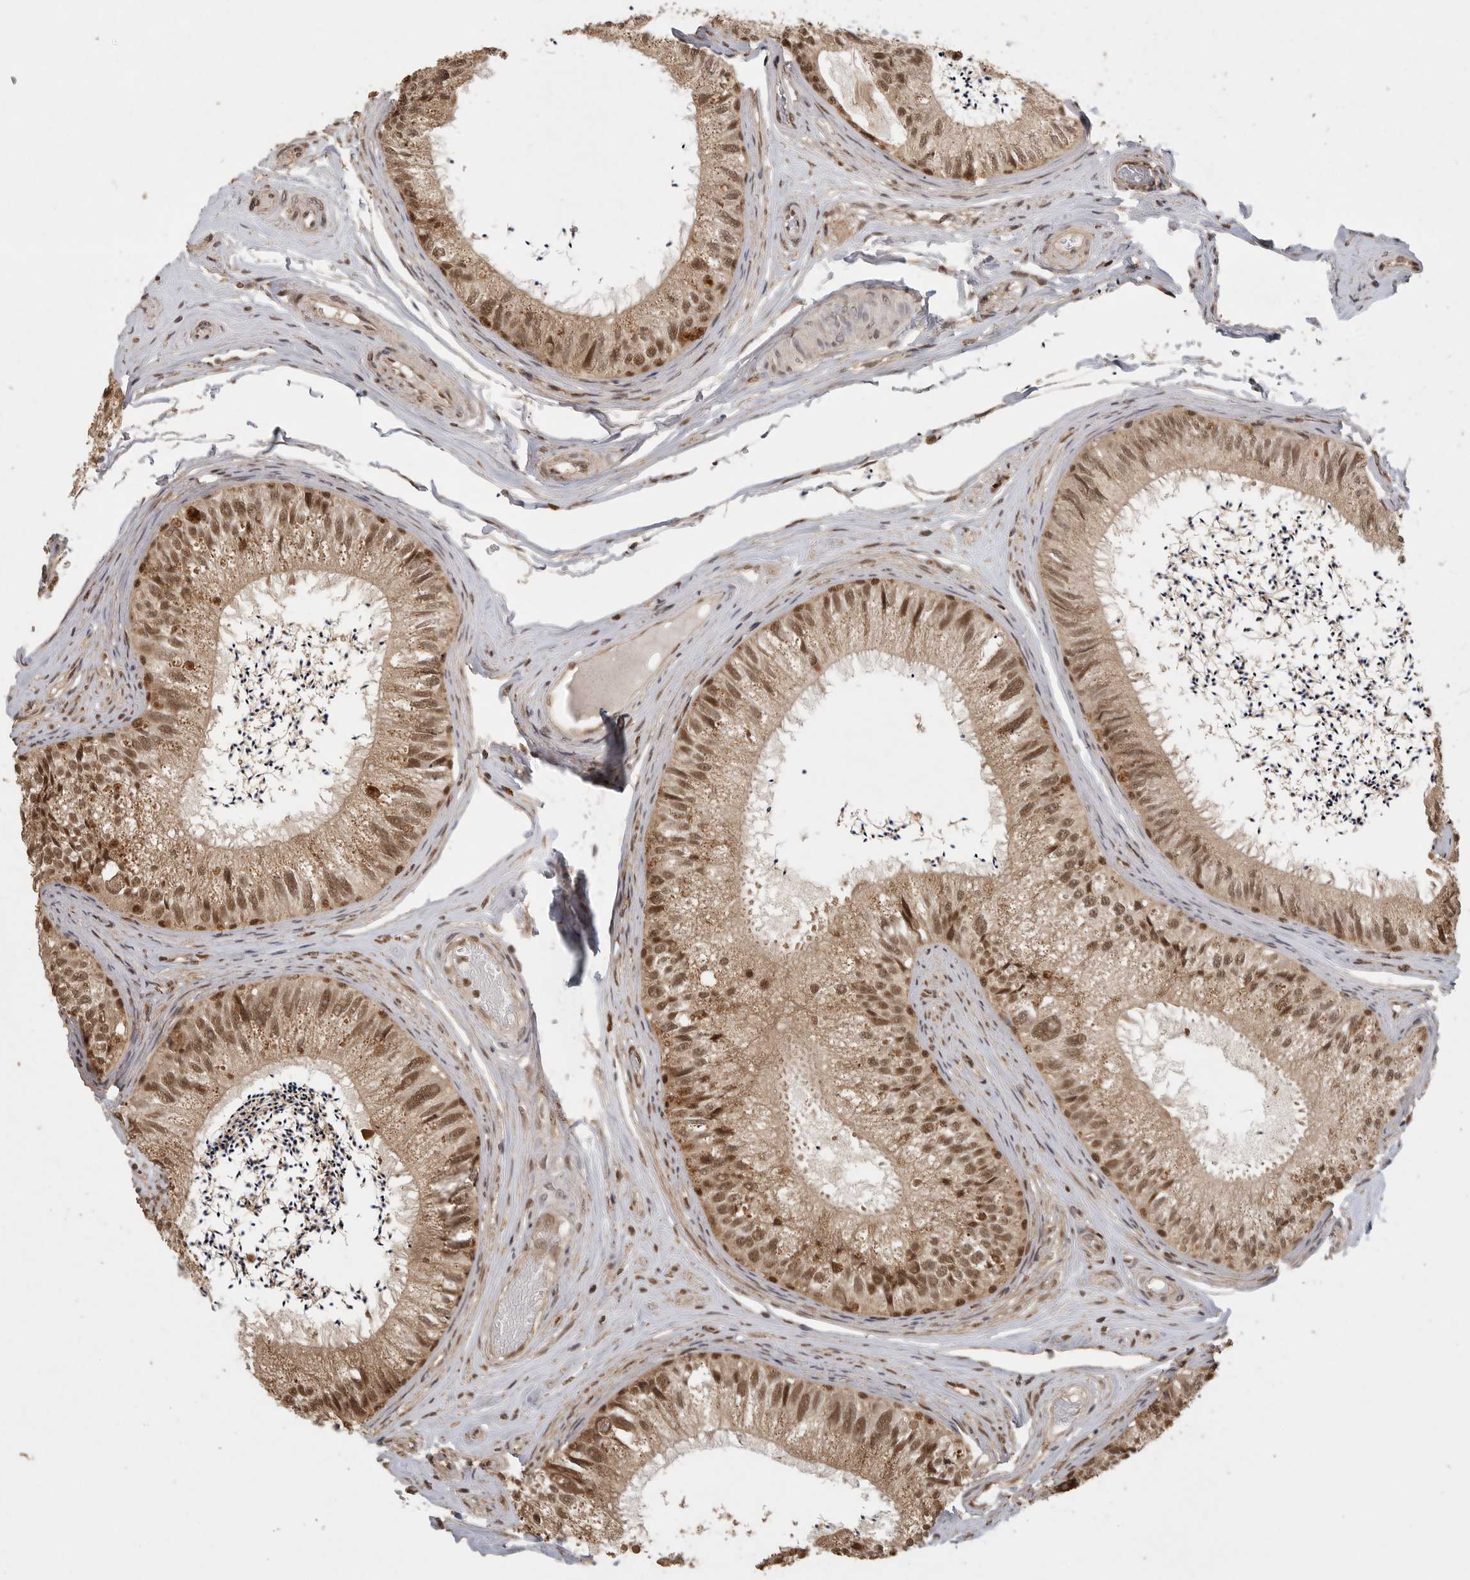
{"staining": {"intensity": "moderate", "quantity": ">75%", "location": "cytoplasmic/membranous,nuclear"}, "tissue": "epididymis", "cell_type": "Glandular cells", "image_type": "normal", "snomed": [{"axis": "morphology", "description": "Normal tissue, NOS"}, {"axis": "topography", "description": "Epididymis"}], "caption": "Epididymis was stained to show a protein in brown. There is medium levels of moderate cytoplasmic/membranous,nuclear staining in about >75% of glandular cells. The staining is performed using DAB brown chromogen to label protein expression. The nuclei are counter-stained blue using hematoxylin.", "gene": "DFFA", "patient": {"sex": "male", "age": 79}}